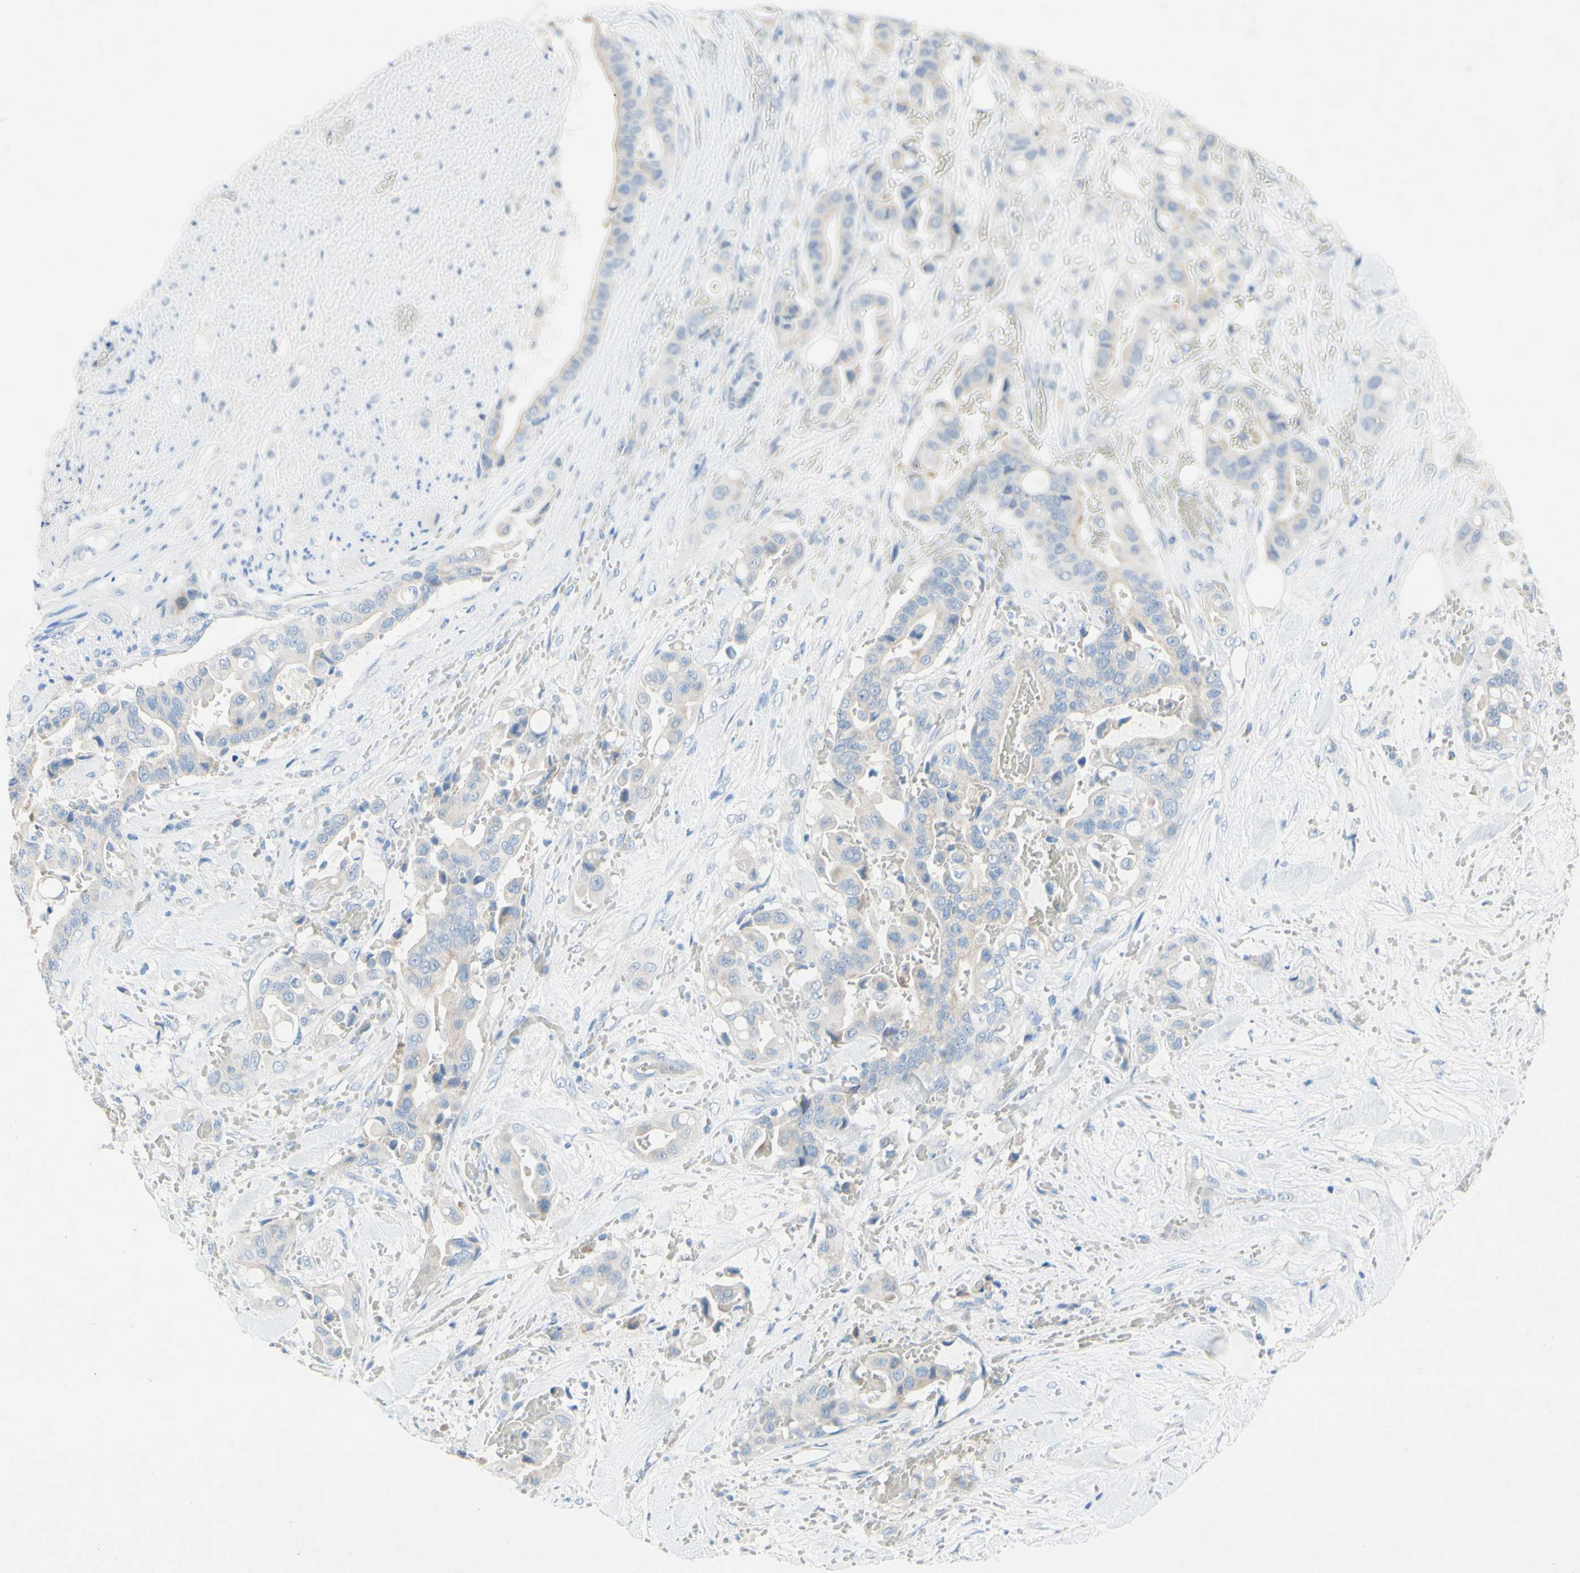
{"staining": {"intensity": "negative", "quantity": "none", "location": "none"}, "tissue": "liver cancer", "cell_type": "Tumor cells", "image_type": "cancer", "snomed": [{"axis": "morphology", "description": "Cholangiocarcinoma"}, {"axis": "topography", "description": "Liver"}], "caption": "High power microscopy photomicrograph of an immunohistochemistry photomicrograph of cholangiocarcinoma (liver), revealing no significant positivity in tumor cells. The staining was performed using DAB to visualize the protein expression in brown, while the nuclei were stained in blue with hematoxylin (Magnification: 20x).", "gene": "ACADL", "patient": {"sex": "female", "age": 61}}